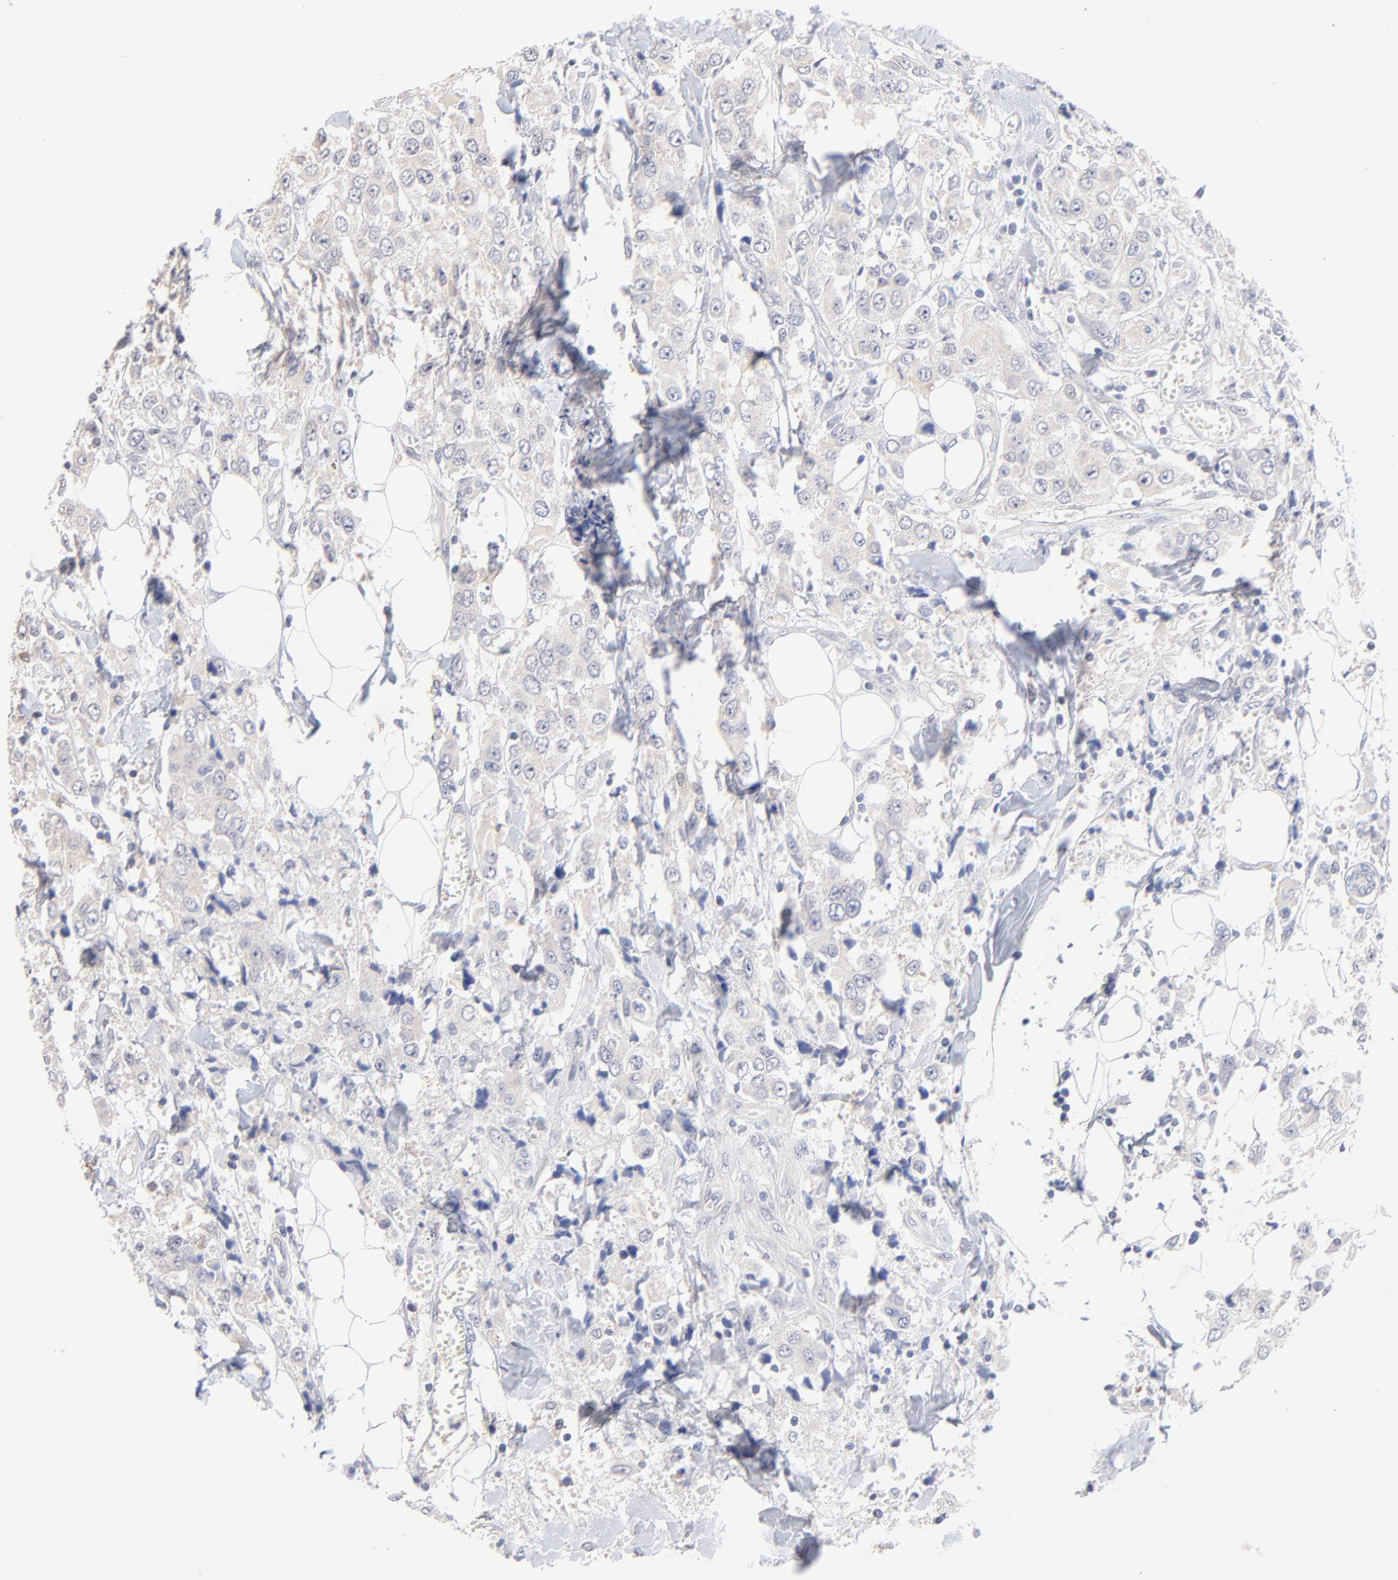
{"staining": {"intensity": "weak", "quantity": "25%-75%", "location": "cytoplasmic/membranous"}, "tissue": "breast cancer", "cell_type": "Tumor cells", "image_type": "cancer", "snomed": [{"axis": "morphology", "description": "Duct carcinoma"}, {"axis": "topography", "description": "Breast"}], "caption": "Protein staining of invasive ductal carcinoma (breast) tissue displays weak cytoplasmic/membranous expression in about 25%-75% of tumor cells. (brown staining indicates protein expression, while blue staining denotes nuclei).", "gene": "TWNK", "patient": {"sex": "female", "age": 58}}